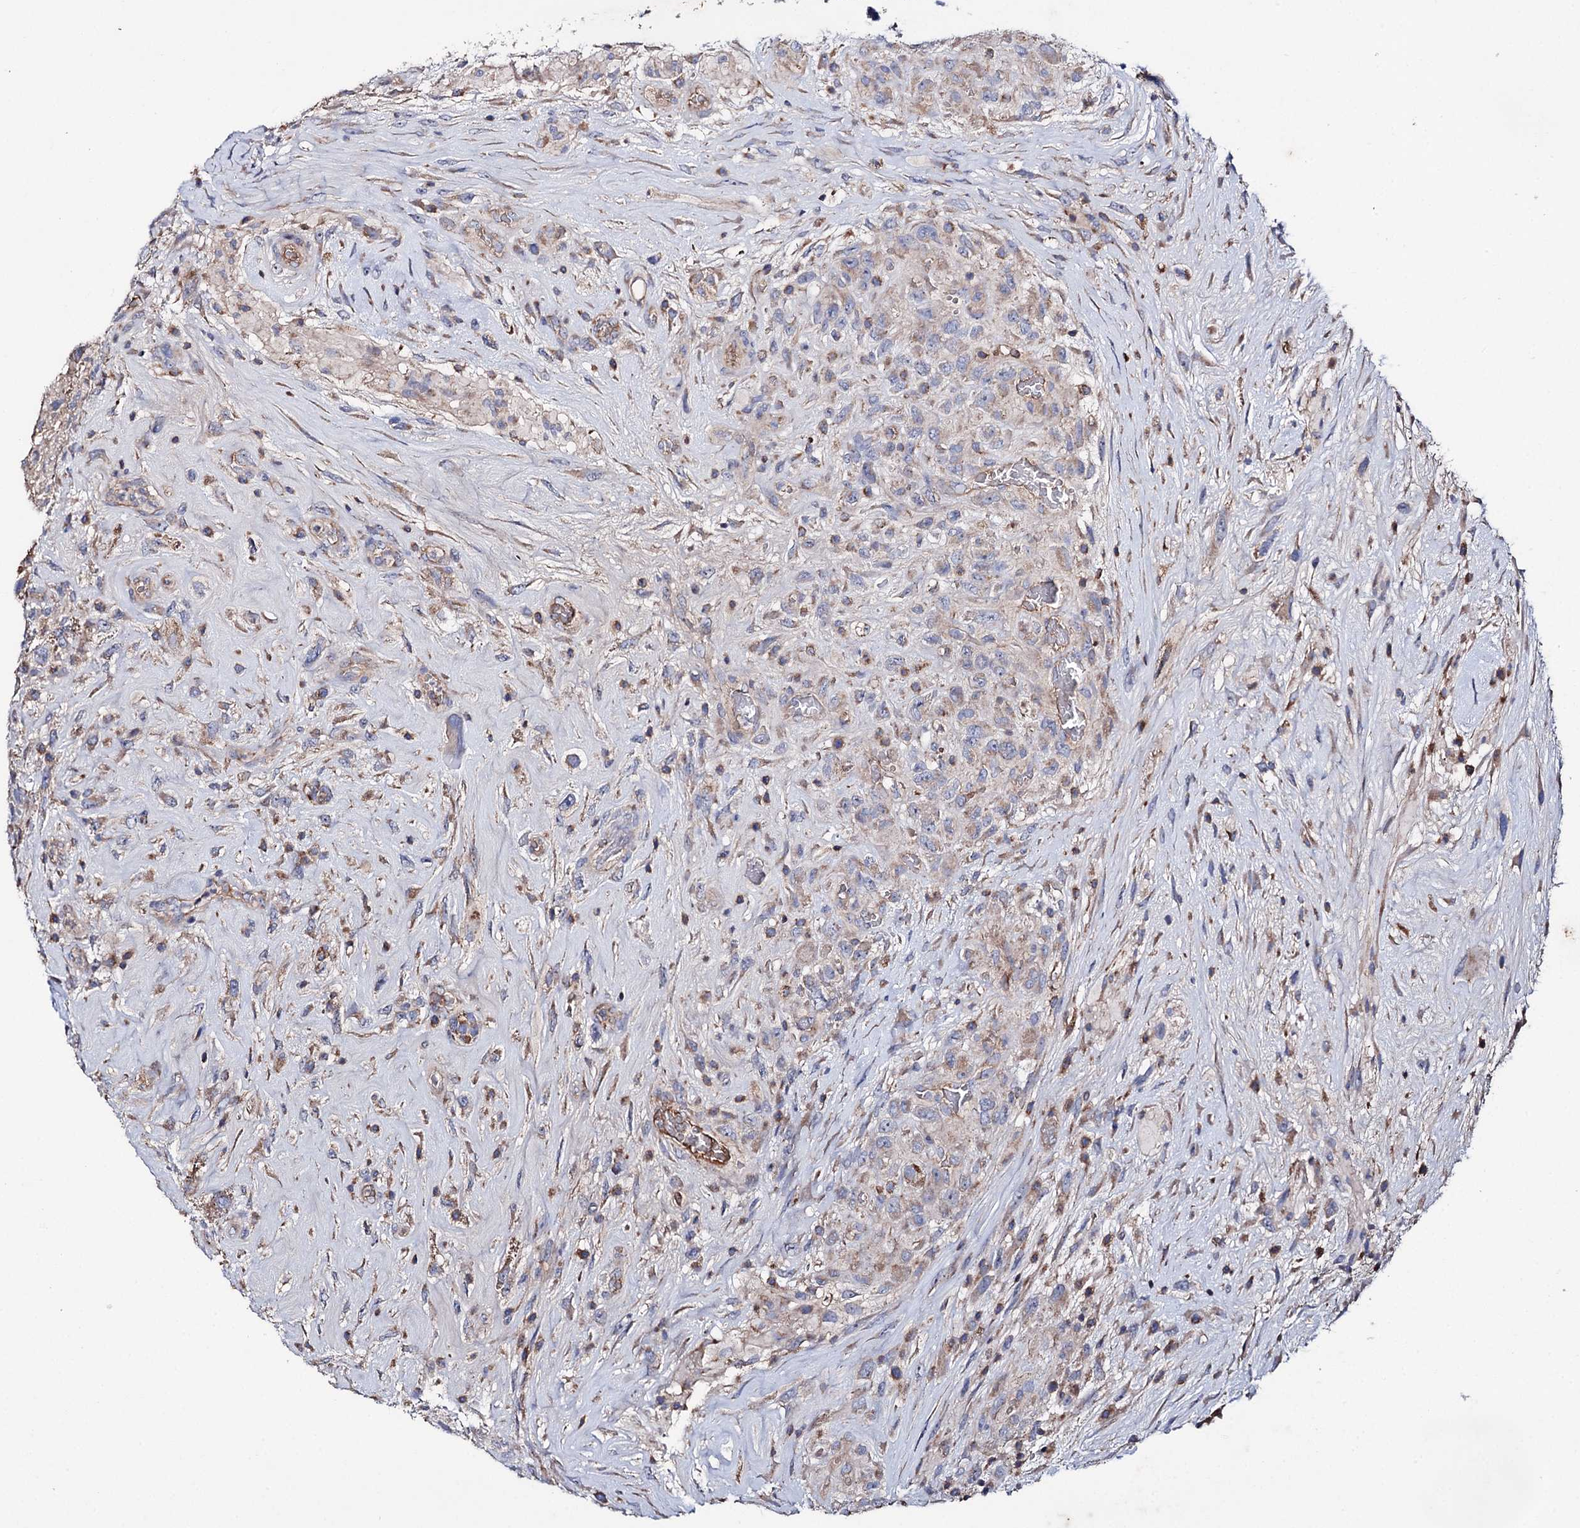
{"staining": {"intensity": "weak", "quantity": "25%-75%", "location": "cytoplasmic/membranous"}, "tissue": "glioma", "cell_type": "Tumor cells", "image_type": "cancer", "snomed": [{"axis": "morphology", "description": "Glioma, malignant, High grade"}, {"axis": "topography", "description": "Brain"}], "caption": "Weak cytoplasmic/membranous expression is appreciated in approximately 25%-75% of tumor cells in glioma. (DAB IHC, brown staining for protein, blue staining for nuclei).", "gene": "CLPB", "patient": {"sex": "male", "age": 61}}